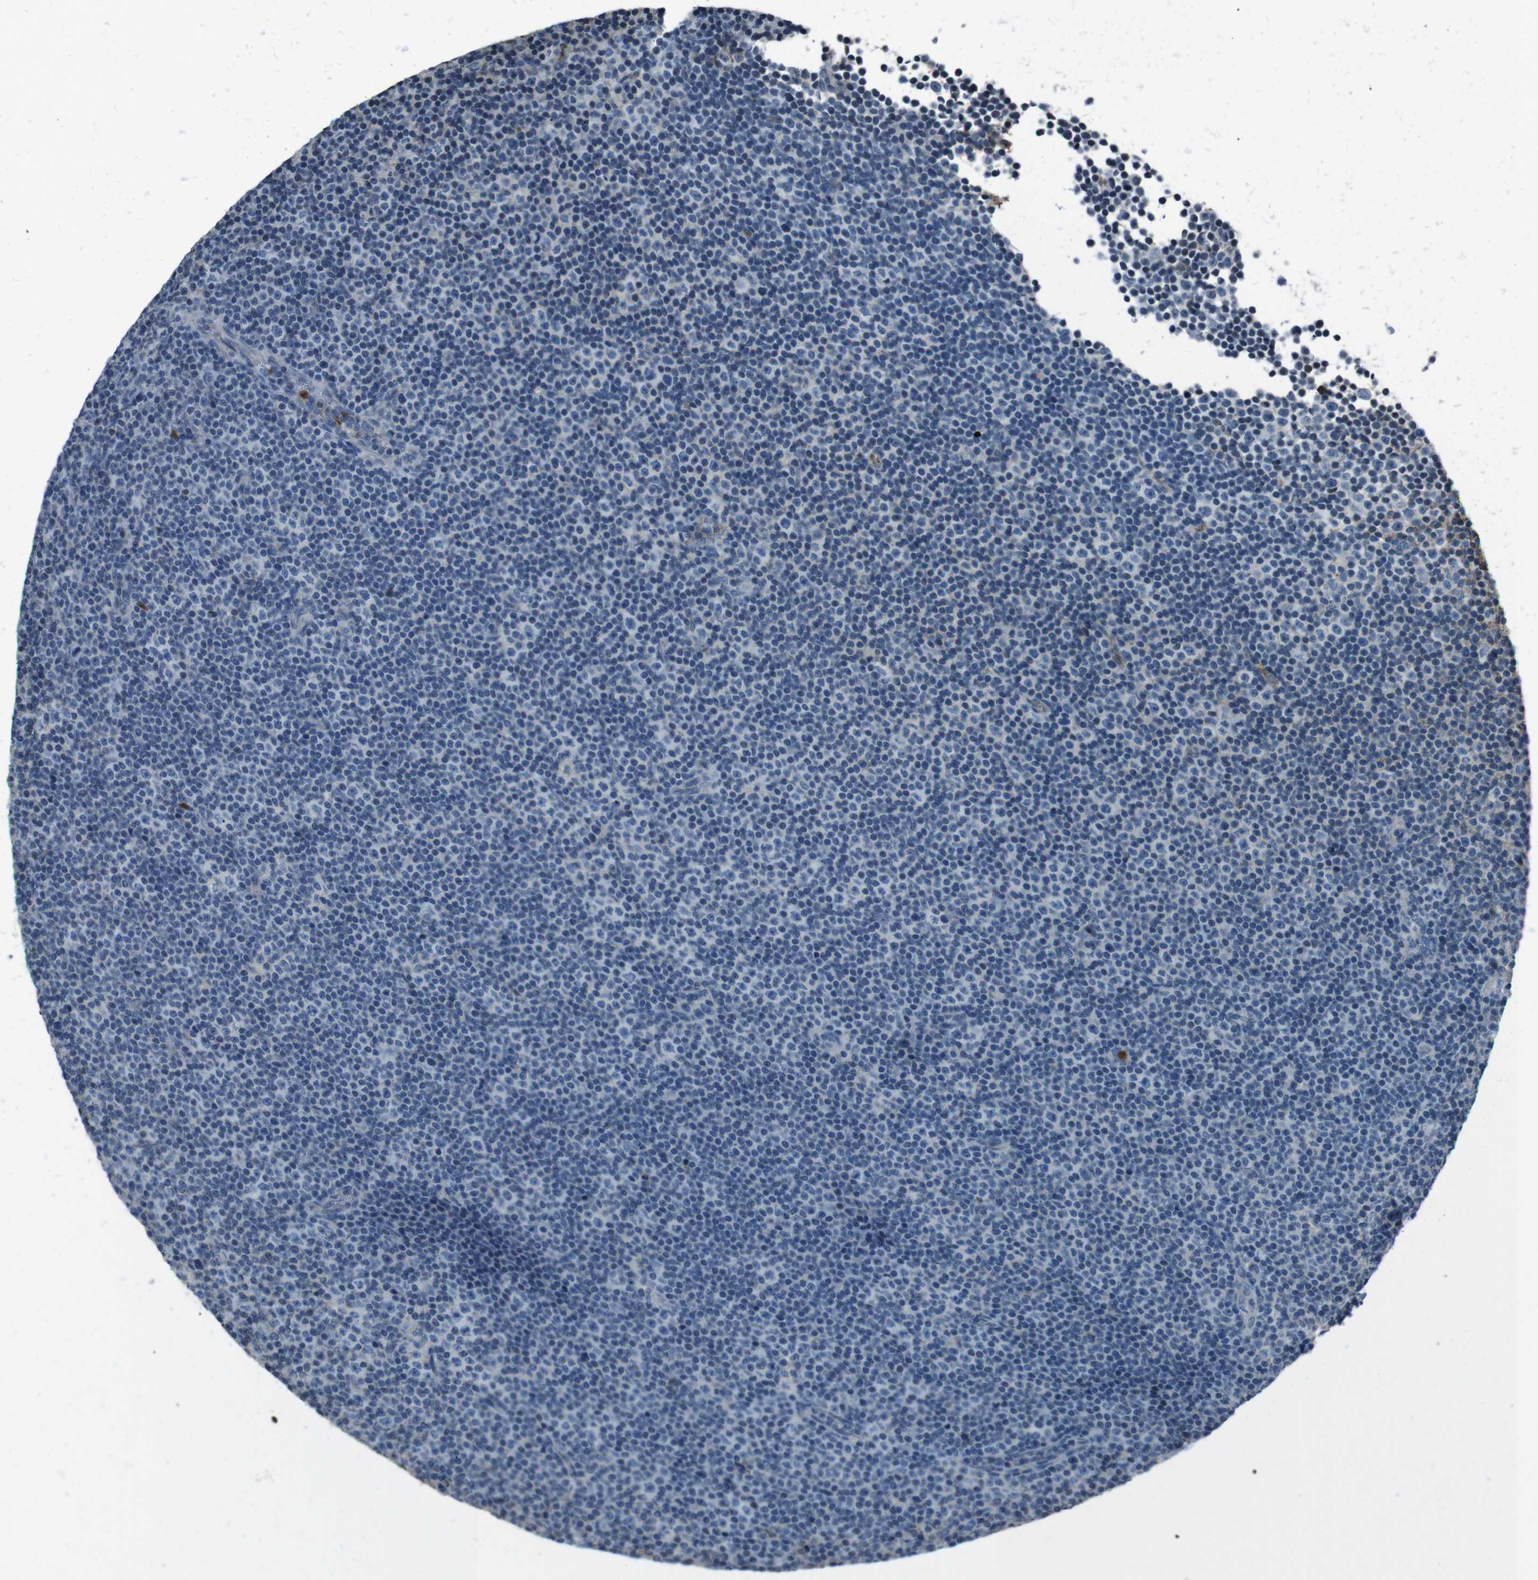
{"staining": {"intensity": "negative", "quantity": "none", "location": "none"}, "tissue": "lymphoma", "cell_type": "Tumor cells", "image_type": "cancer", "snomed": [{"axis": "morphology", "description": "Malignant lymphoma, non-Hodgkin's type, Low grade"}, {"axis": "topography", "description": "Lymph node"}], "caption": "Immunohistochemistry of lymphoma demonstrates no staining in tumor cells. The staining is performed using DAB (3,3'-diaminobenzidine) brown chromogen with nuclei counter-stained in using hematoxylin.", "gene": "UGT1A6", "patient": {"sex": "female", "age": 67}}